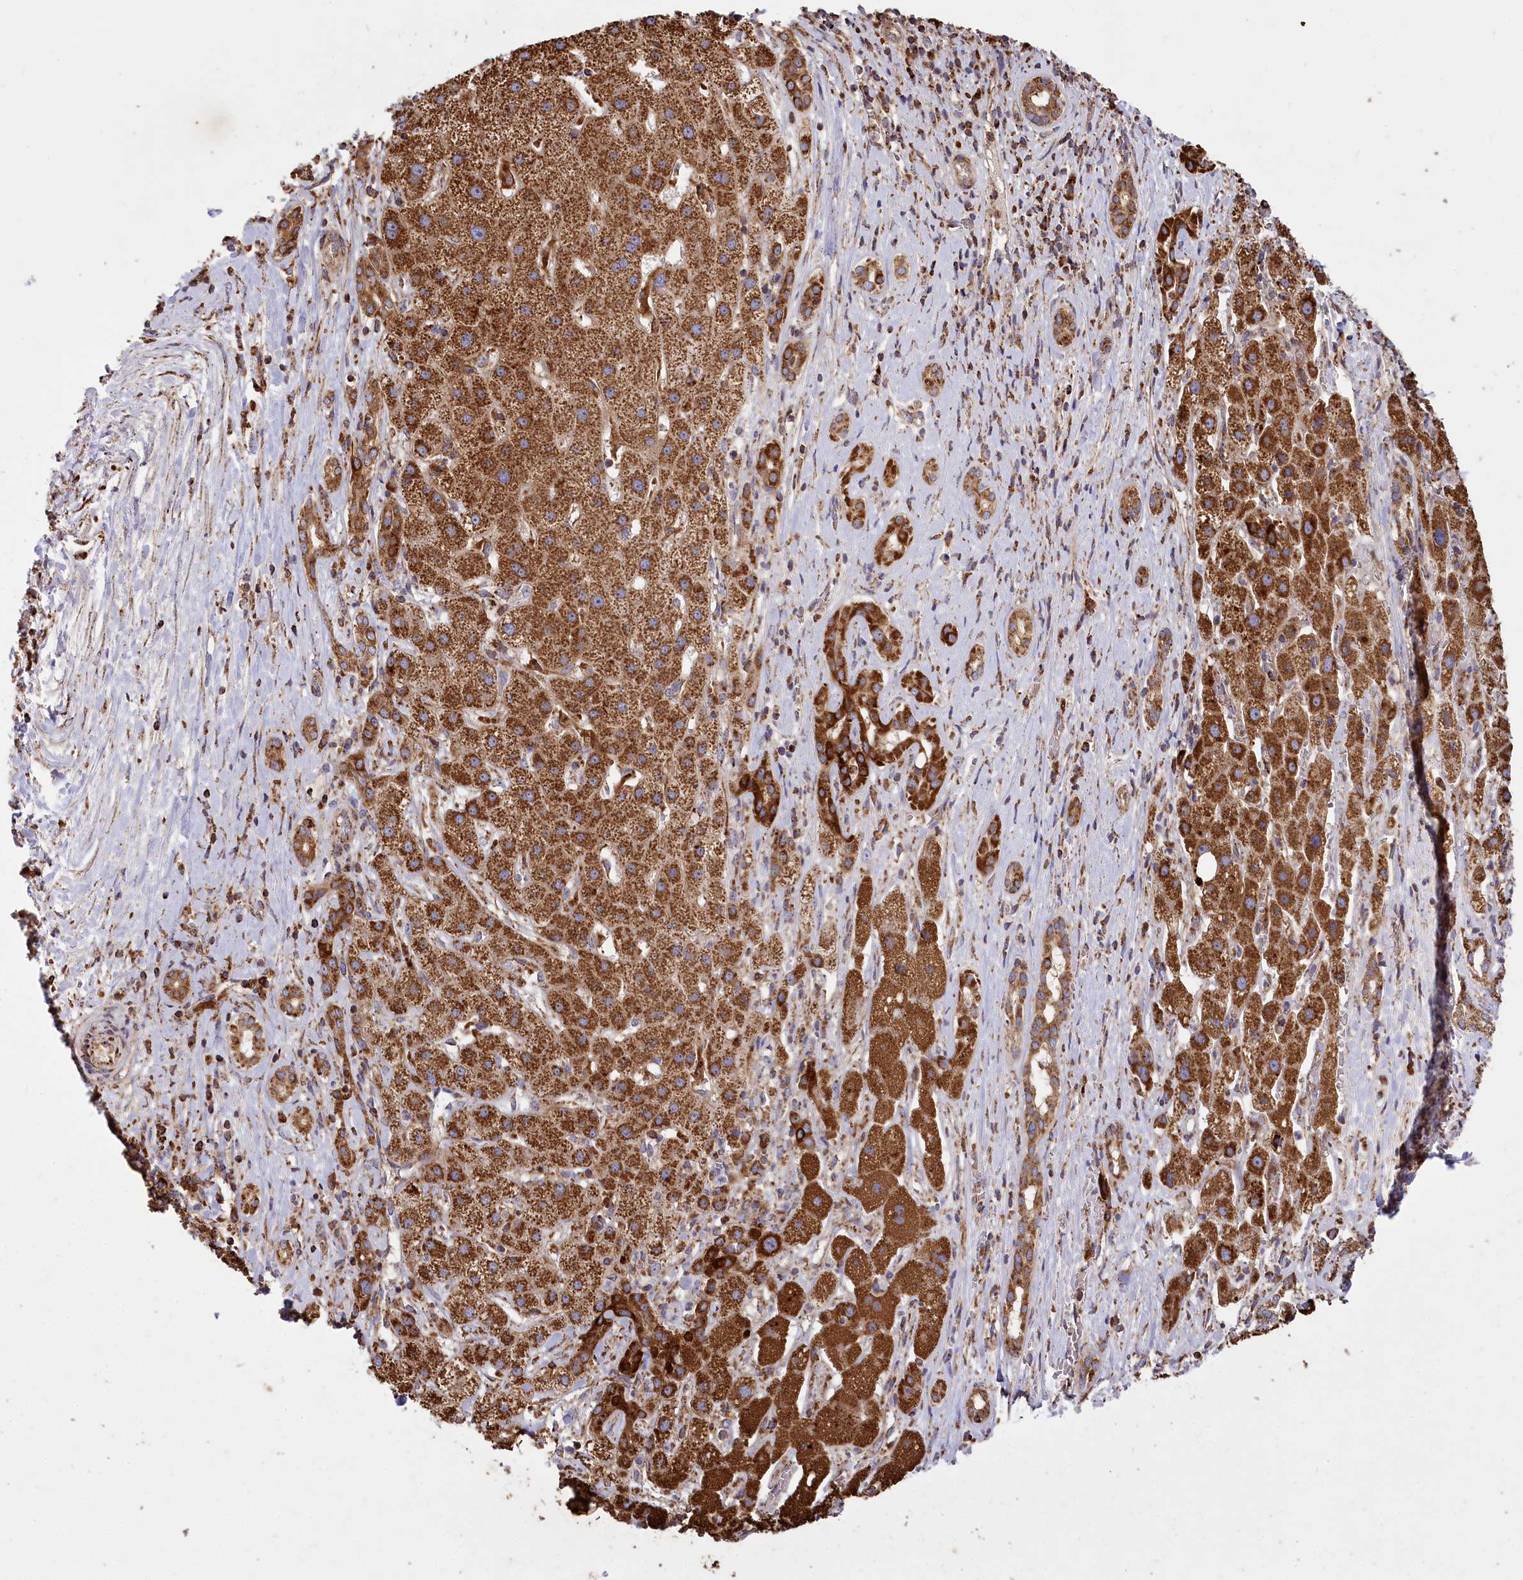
{"staining": {"intensity": "strong", "quantity": ">75%", "location": "cytoplasmic/membranous"}, "tissue": "liver cancer", "cell_type": "Tumor cells", "image_type": "cancer", "snomed": [{"axis": "morphology", "description": "Carcinoma, Hepatocellular, NOS"}, {"axis": "topography", "description": "Liver"}], "caption": "An immunohistochemistry (IHC) image of tumor tissue is shown. Protein staining in brown labels strong cytoplasmic/membranous positivity in liver cancer (hepatocellular carcinoma) within tumor cells.", "gene": "CARD19", "patient": {"sex": "male", "age": 65}}